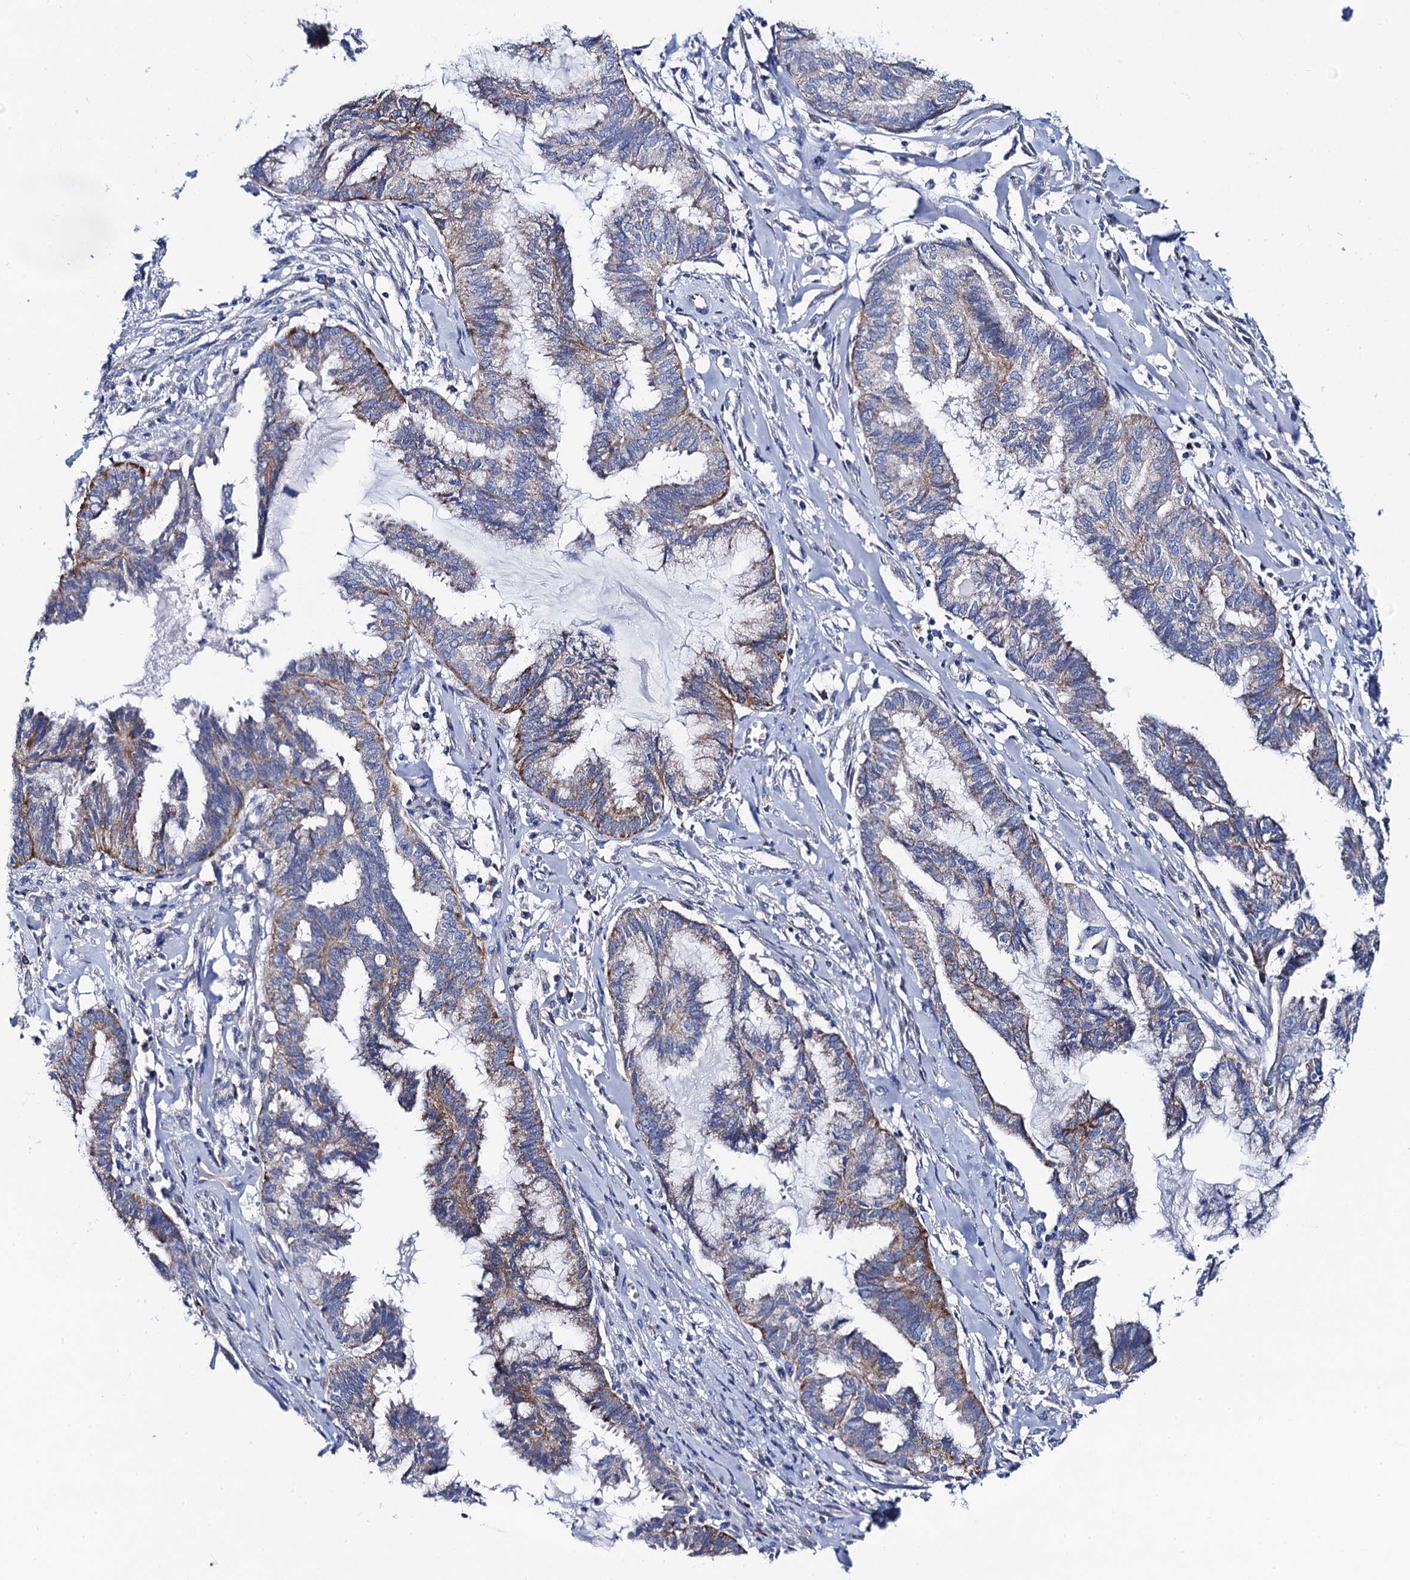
{"staining": {"intensity": "moderate", "quantity": "25%-75%", "location": "cytoplasmic/membranous"}, "tissue": "endometrial cancer", "cell_type": "Tumor cells", "image_type": "cancer", "snomed": [{"axis": "morphology", "description": "Adenocarcinoma, NOS"}, {"axis": "topography", "description": "Endometrium"}], "caption": "Protein expression analysis of endometrial adenocarcinoma reveals moderate cytoplasmic/membranous staining in approximately 25%-75% of tumor cells.", "gene": "ACADSB", "patient": {"sex": "female", "age": 86}}